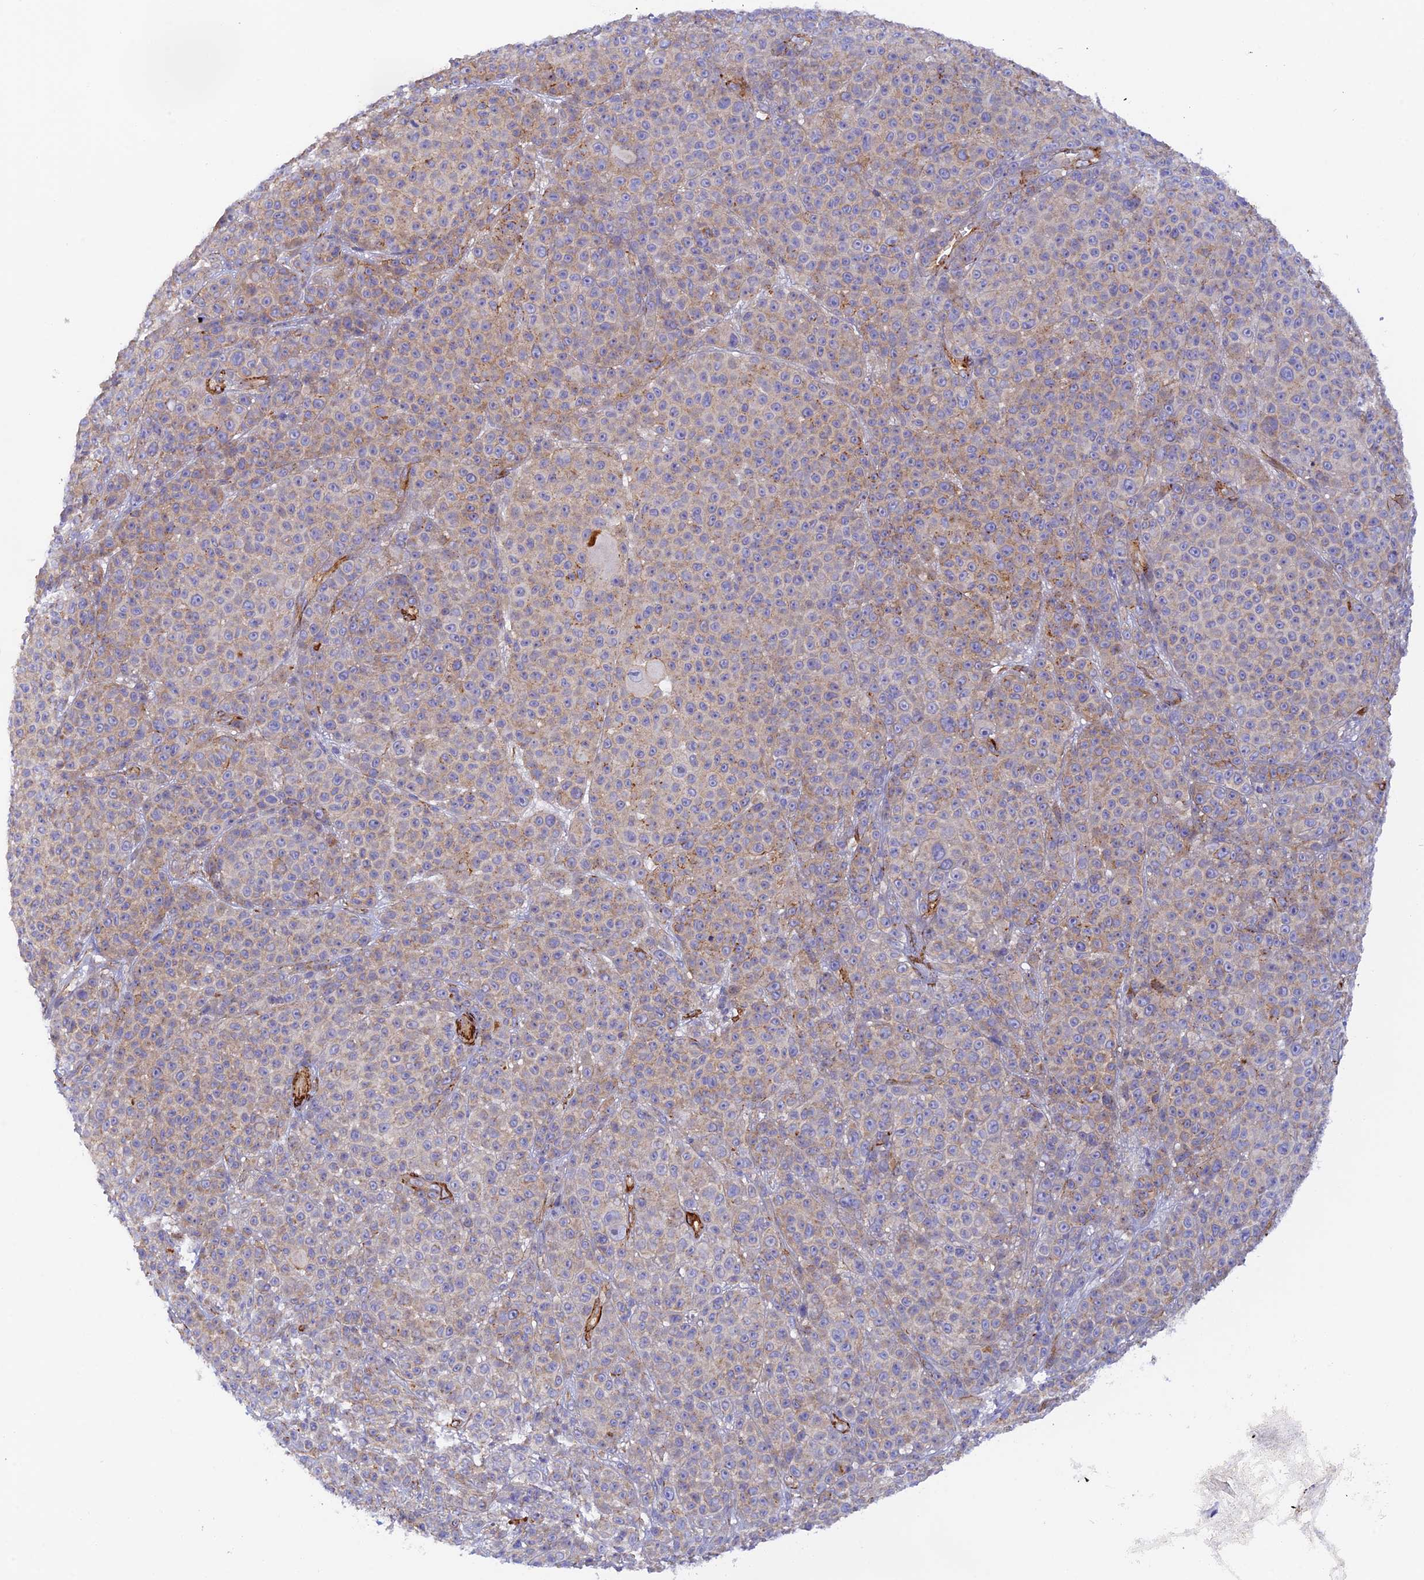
{"staining": {"intensity": "weak", "quantity": "25%-75%", "location": "cytoplasmic/membranous"}, "tissue": "melanoma", "cell_type": "Tumor cells", "image_type": "cancer", "snomed": [{"axis": "morphology", "description": "Malignant melanoma, NOS"}, {"axis": "topography", "description": "Skin"}], "caption": "The histopathology image exhibits immunohistochemical staining of melanoma. There is weak cytoplasmic/membranous positivity is appreciated in approximately 25%-75% of tumor cells.", "gene": "MYO9A", "patient": {"sex": "female", "age": 94}}